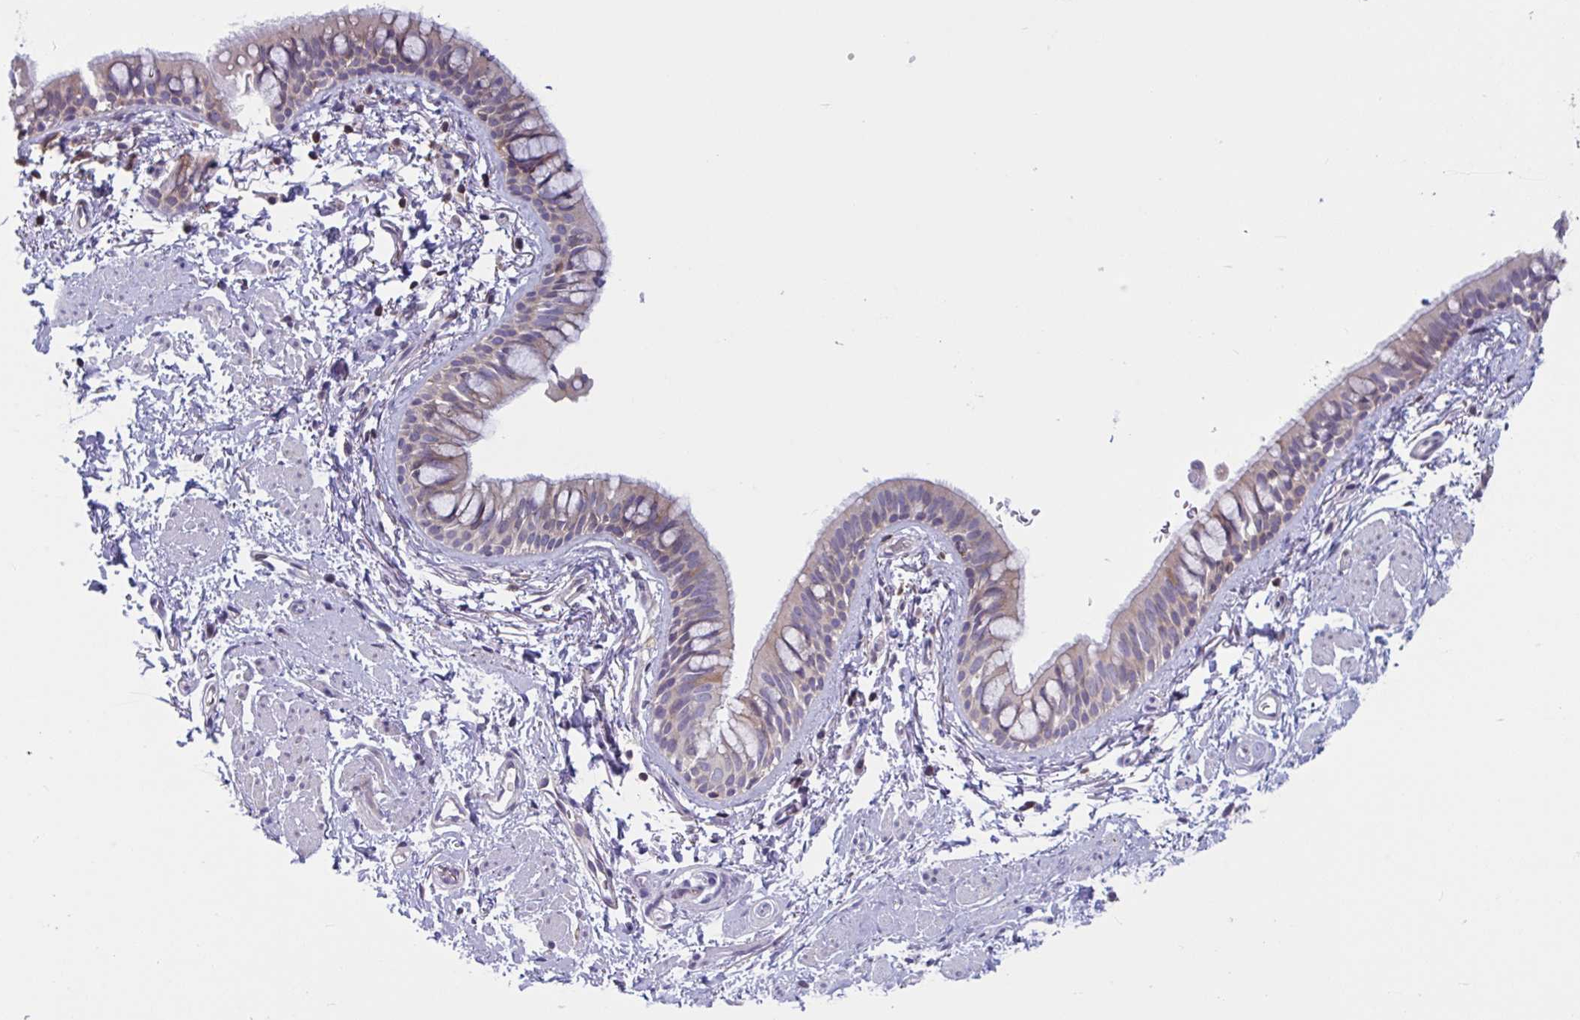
{"staining": {"intensity": "weak", "quantity": "25%-75%", "location": "cytoplasmic/membranous"}, "tissue": "bronchus", "cell_type": "Respiratory epithelial cells", "image_type": "normal", "snomed": [{"axis": "morphology", "description": "Normal tissue, NOS"}, {"axis": "topography", "description": "Lymph node"}, {"axis": "topography", "description": "Cartilage tissue"}, {"axis": "topography", "description": "Bronchus"}], "caption": "Normal bronchus reveals weak cytoplasmic/membranous positivity in about 25%-75% of respiratory epithelial cells, visualized by immunohistochemistry.", "gene": "TANK", "patient": {"sex": "female", "age": 70}}